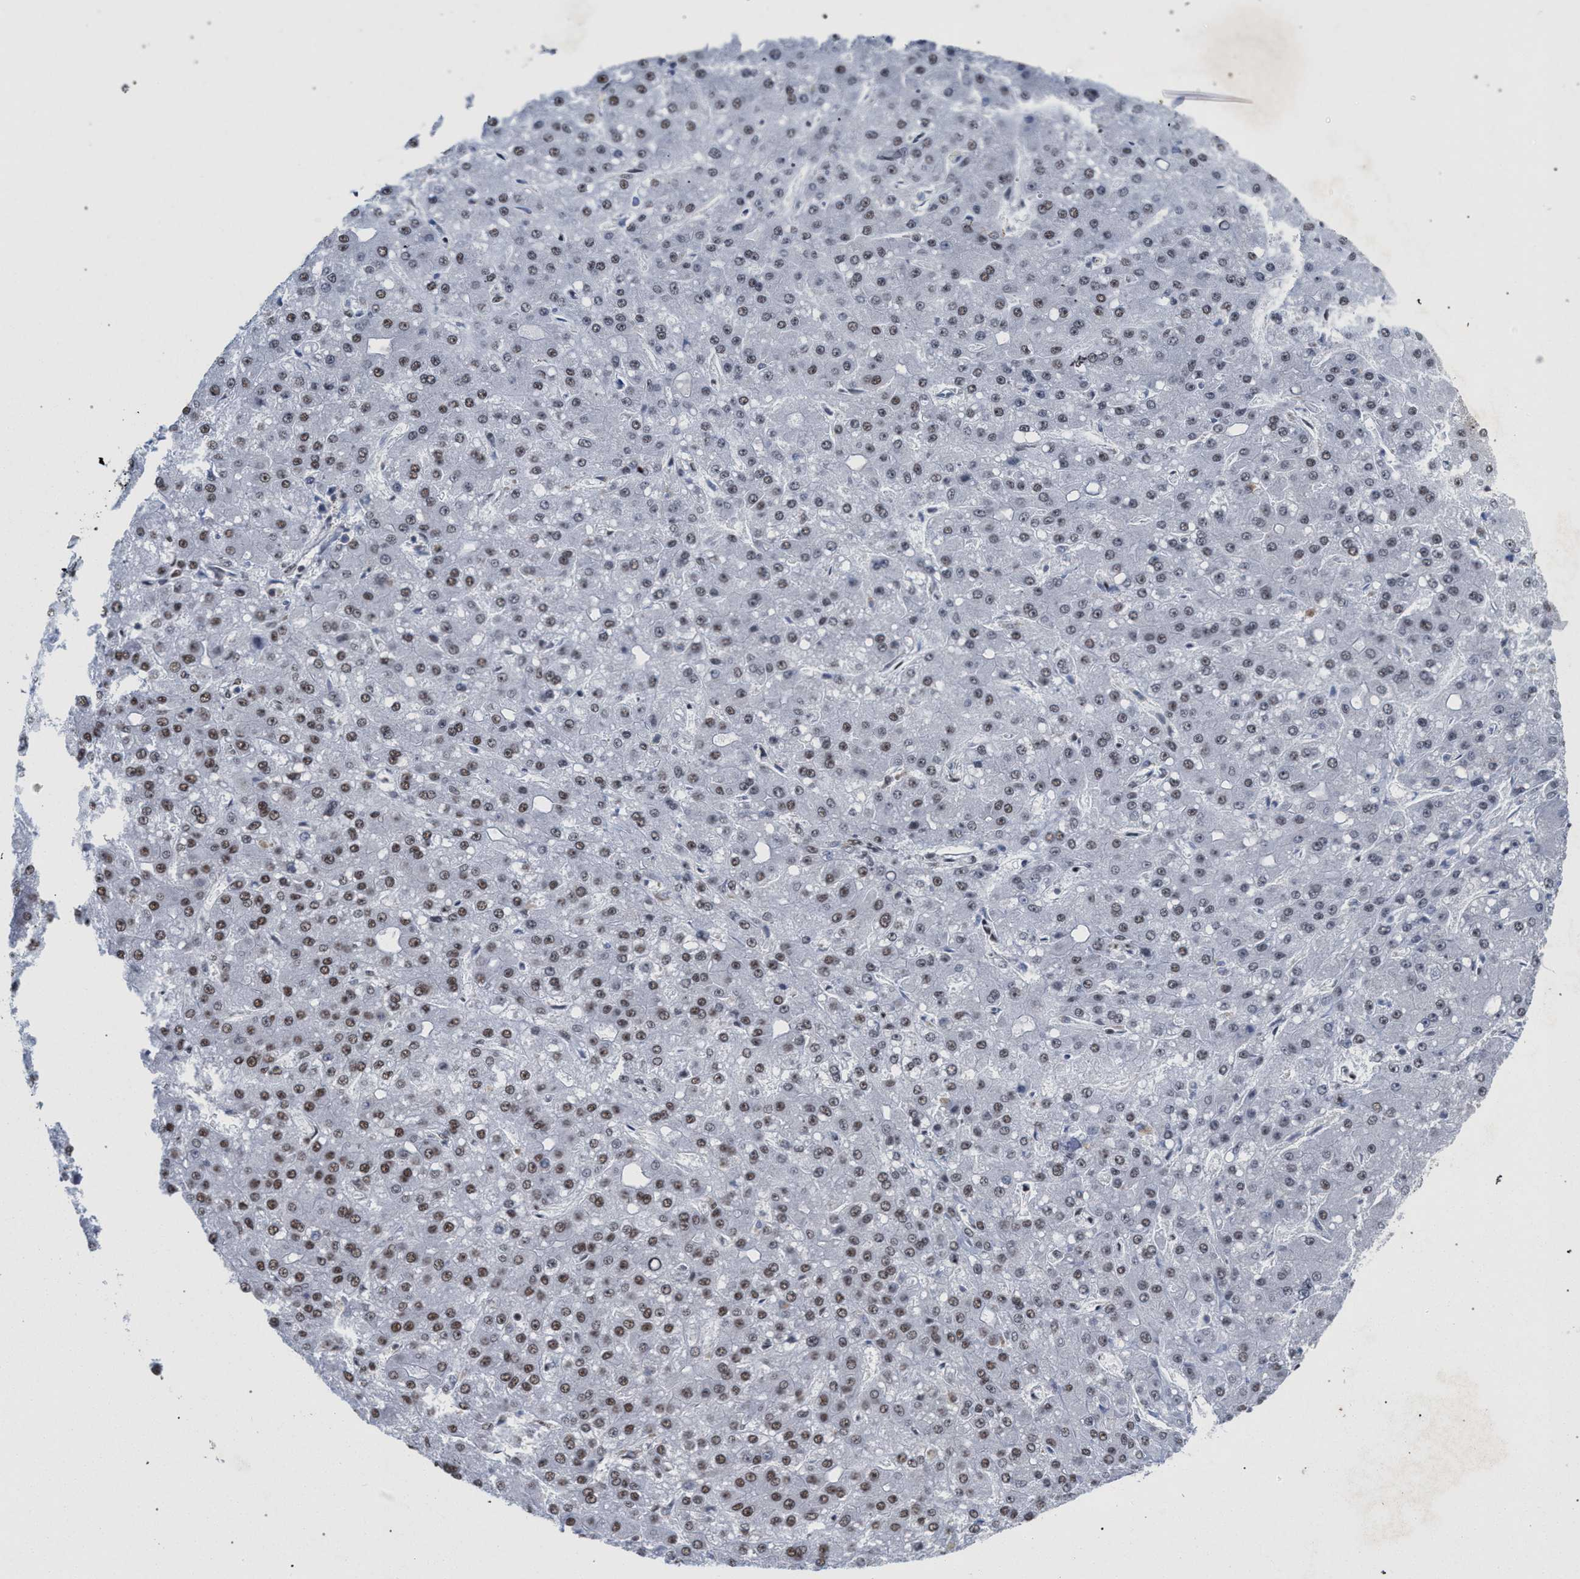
{"staining": {"intensity": "moderate", "quantity": "<25%", "location": "nuclear"}, "tissue": "liver cancer", "cell_type": "Tumor cells", "image_type": "cancer", "snomed": [{"axis": "morphology", "description": "Carcinoma, Hepatocellular, NOS"}, {"axis": "topography", "description": "Liver"}], "caption": "Immunohistochemistry of liver cancer demonstrates low levels of moderate nuclear staining in approximately <25% of tumor cells.", "gene": "SCAF4", "patient": {"sex": "male", "age": 67}}